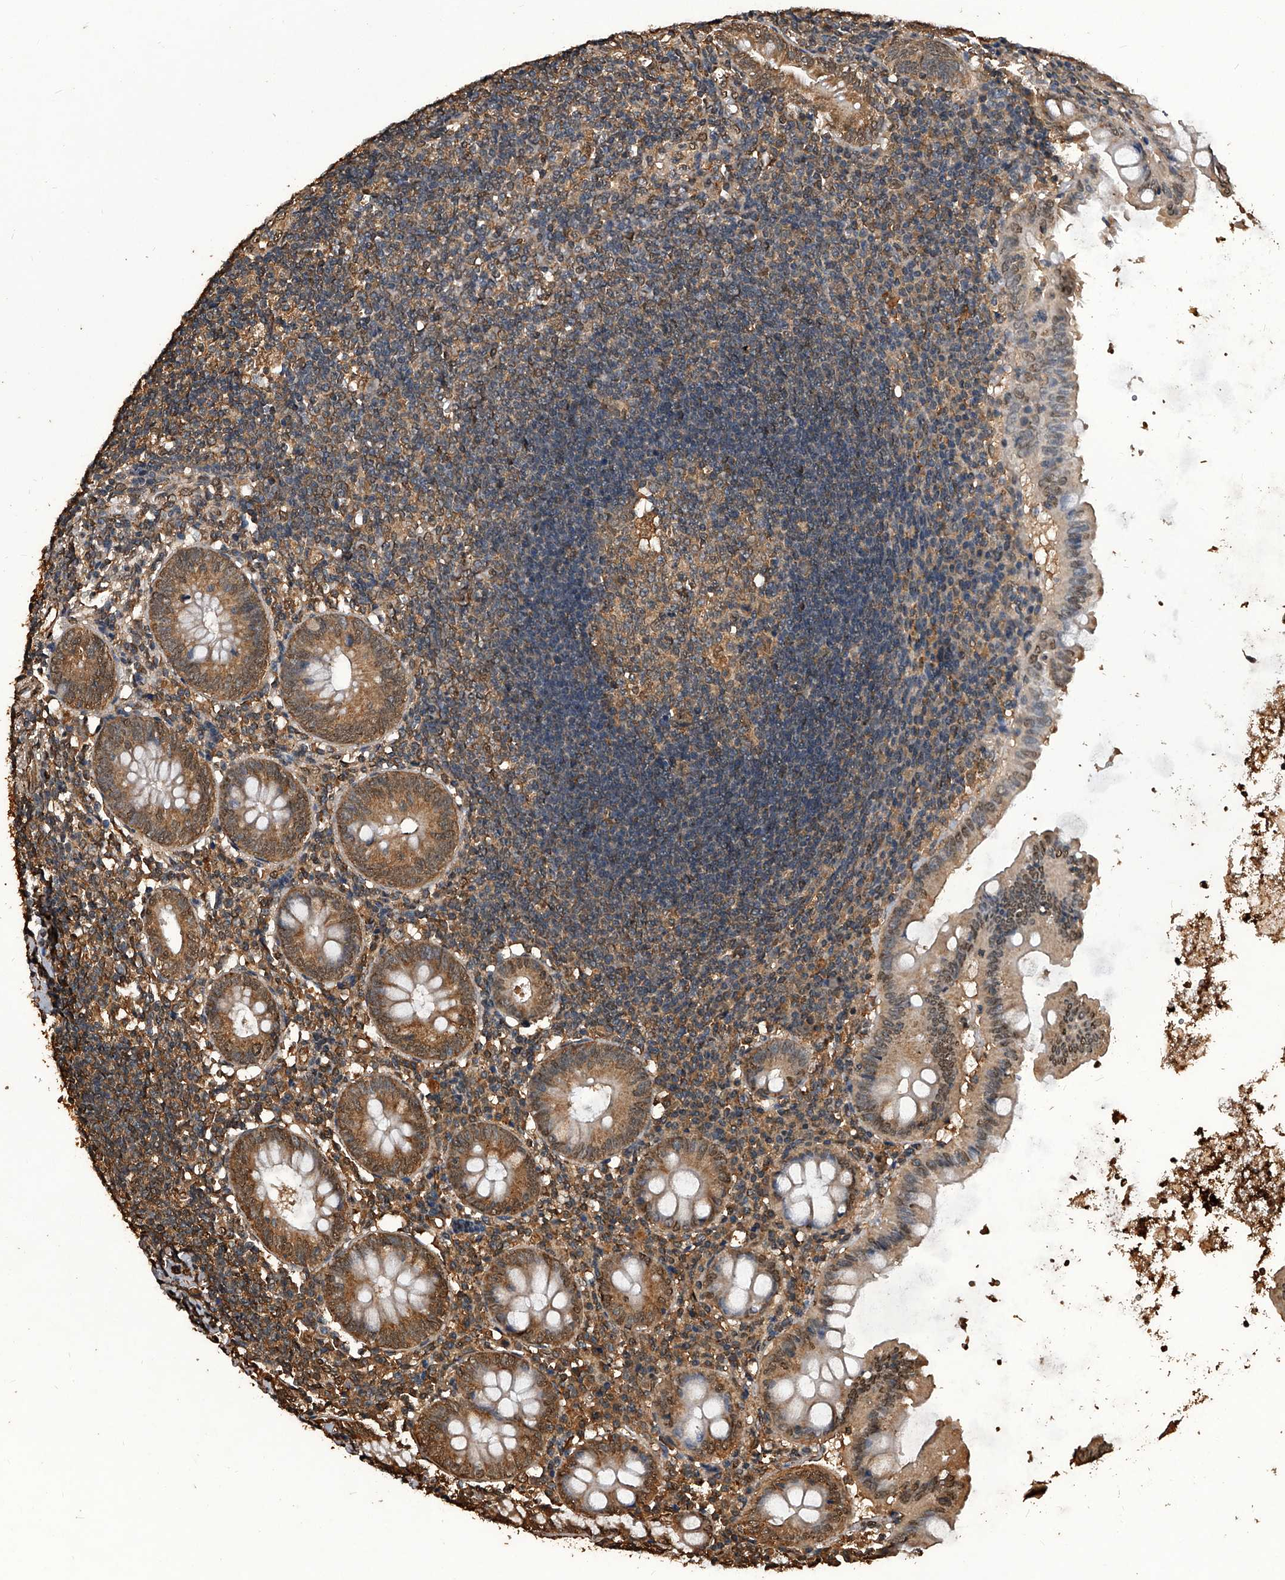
{"staining": {"intensity": "moderate", "quantity": ">75%", "location": "cytoplasmic/membranous"}, "tissue": "appendix", "cell_type": "Glandular cells", "image_type": "normal", "snomed": [{"axis": "morphology", "description": "Normal tissue, NOS"}, {"axis": "topography", "description": "Appendix"}], "caption": "Protein staining of benign appendix reveals moderate cytoplasmic/membranous staining in about >75% of glandular cells.", "gene": "FBXL4", "patient": {"sex": "female", "age": 54}}